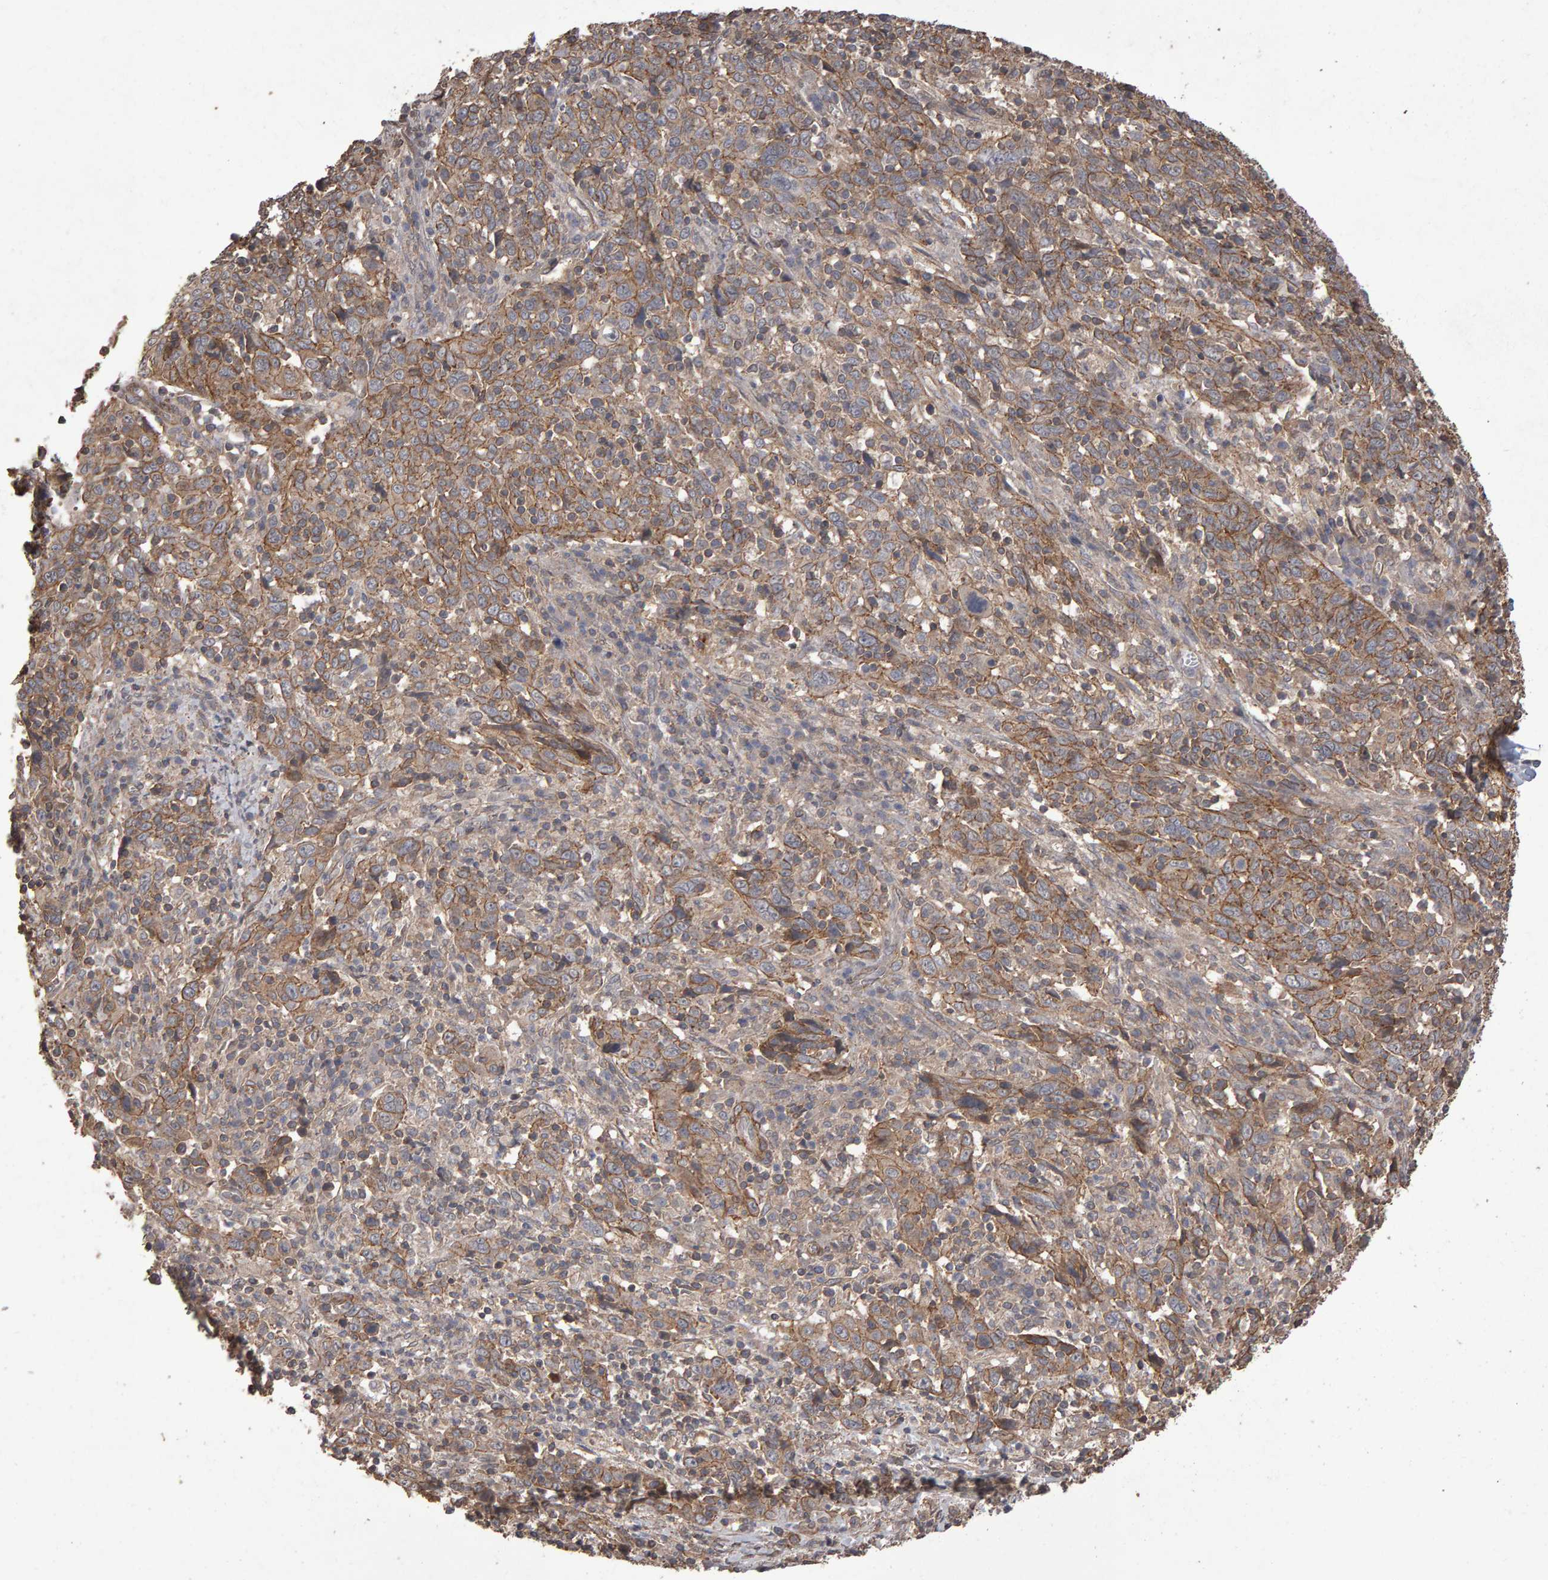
{"staining": {"intensity": "moderate", "quantity": ">75%", "location": "cytoplasmic/membranous"}, "tissue": "cervical cancer", "cell_type": "Tumor cells", "image_type": "cancer", "snomed": [{"axis": "morphology", "description": "Squamous cell carcinoma, NOS"}, {"axis": "topography", "description": "Cervix"}], "caption": "Moderate cytoplasmic/membranous staining is appreciated in approximately >75% of tumor cells in cervical cancer. The staining was performed using DAB to visualize the protein expression in brown, while the nuclei were stained in blue with hematoxylin (Magnification: 20x).", "gene": "SCRIB", "patient": {"sex": "female", "age": 46}}